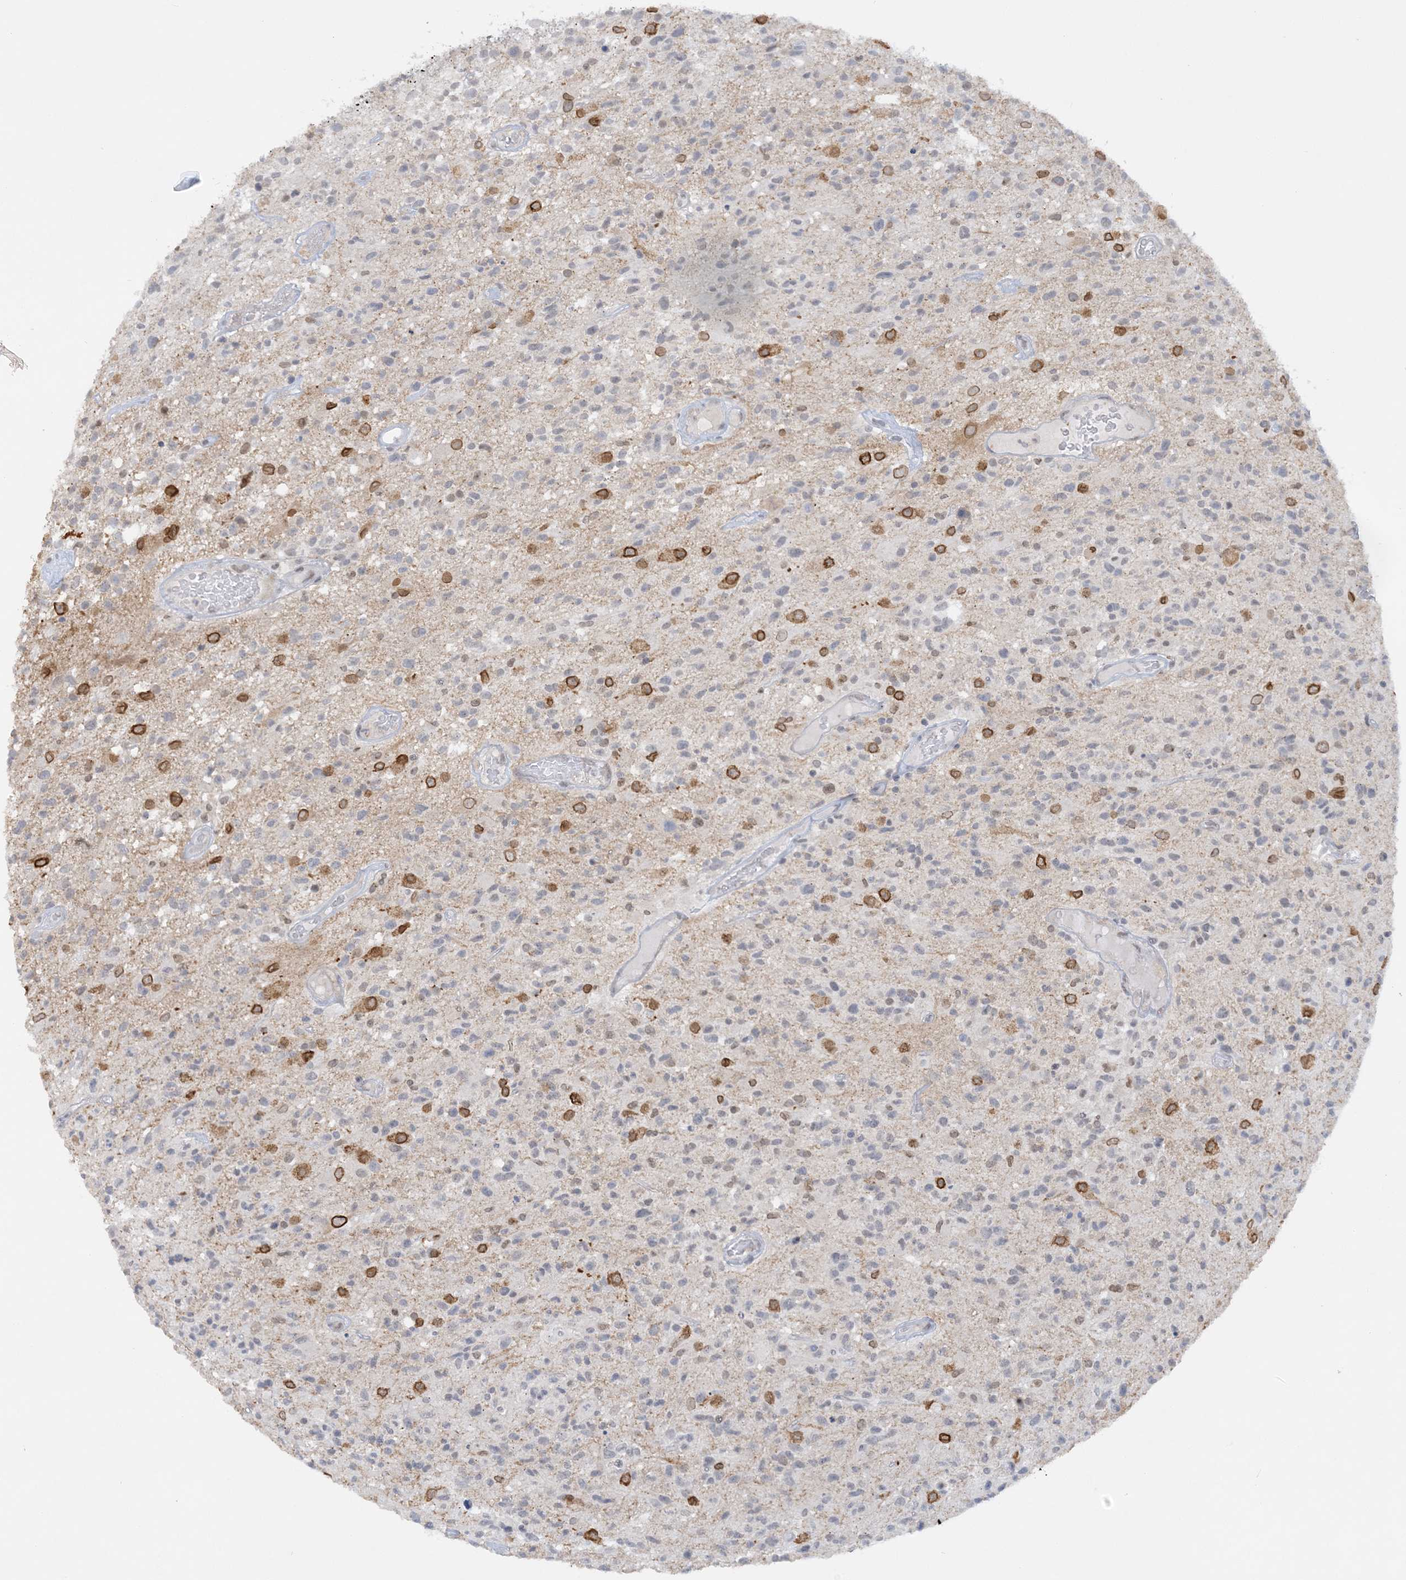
{"staining": {"intensity": "moderate", "quantity": "<25%", "location": "cytoplasmic/membranous,nuclear"}, "tissue": "glioma", "cell_type": "Tumor cells", "image_type": "cancer", "snomed": [{"axis": "morphology", "description": "Glioma, malignant, High grade"}, {"axis": "morphology", "description": "Glioblastoma, NOS"}, {"axis": "topography", "description": "Brain"}], "caption": "A high-resolution image shows immunohistochemistry staining of high-grade glioma (malignant), which shows moderate cytoplasmic/membranous and nuclear positivity in about <25% of tumor cells. (IHC, brightfield microscopy, high magnification).", "gene": "KMT2D", "patient": {"sex": "male", "age": 60}}